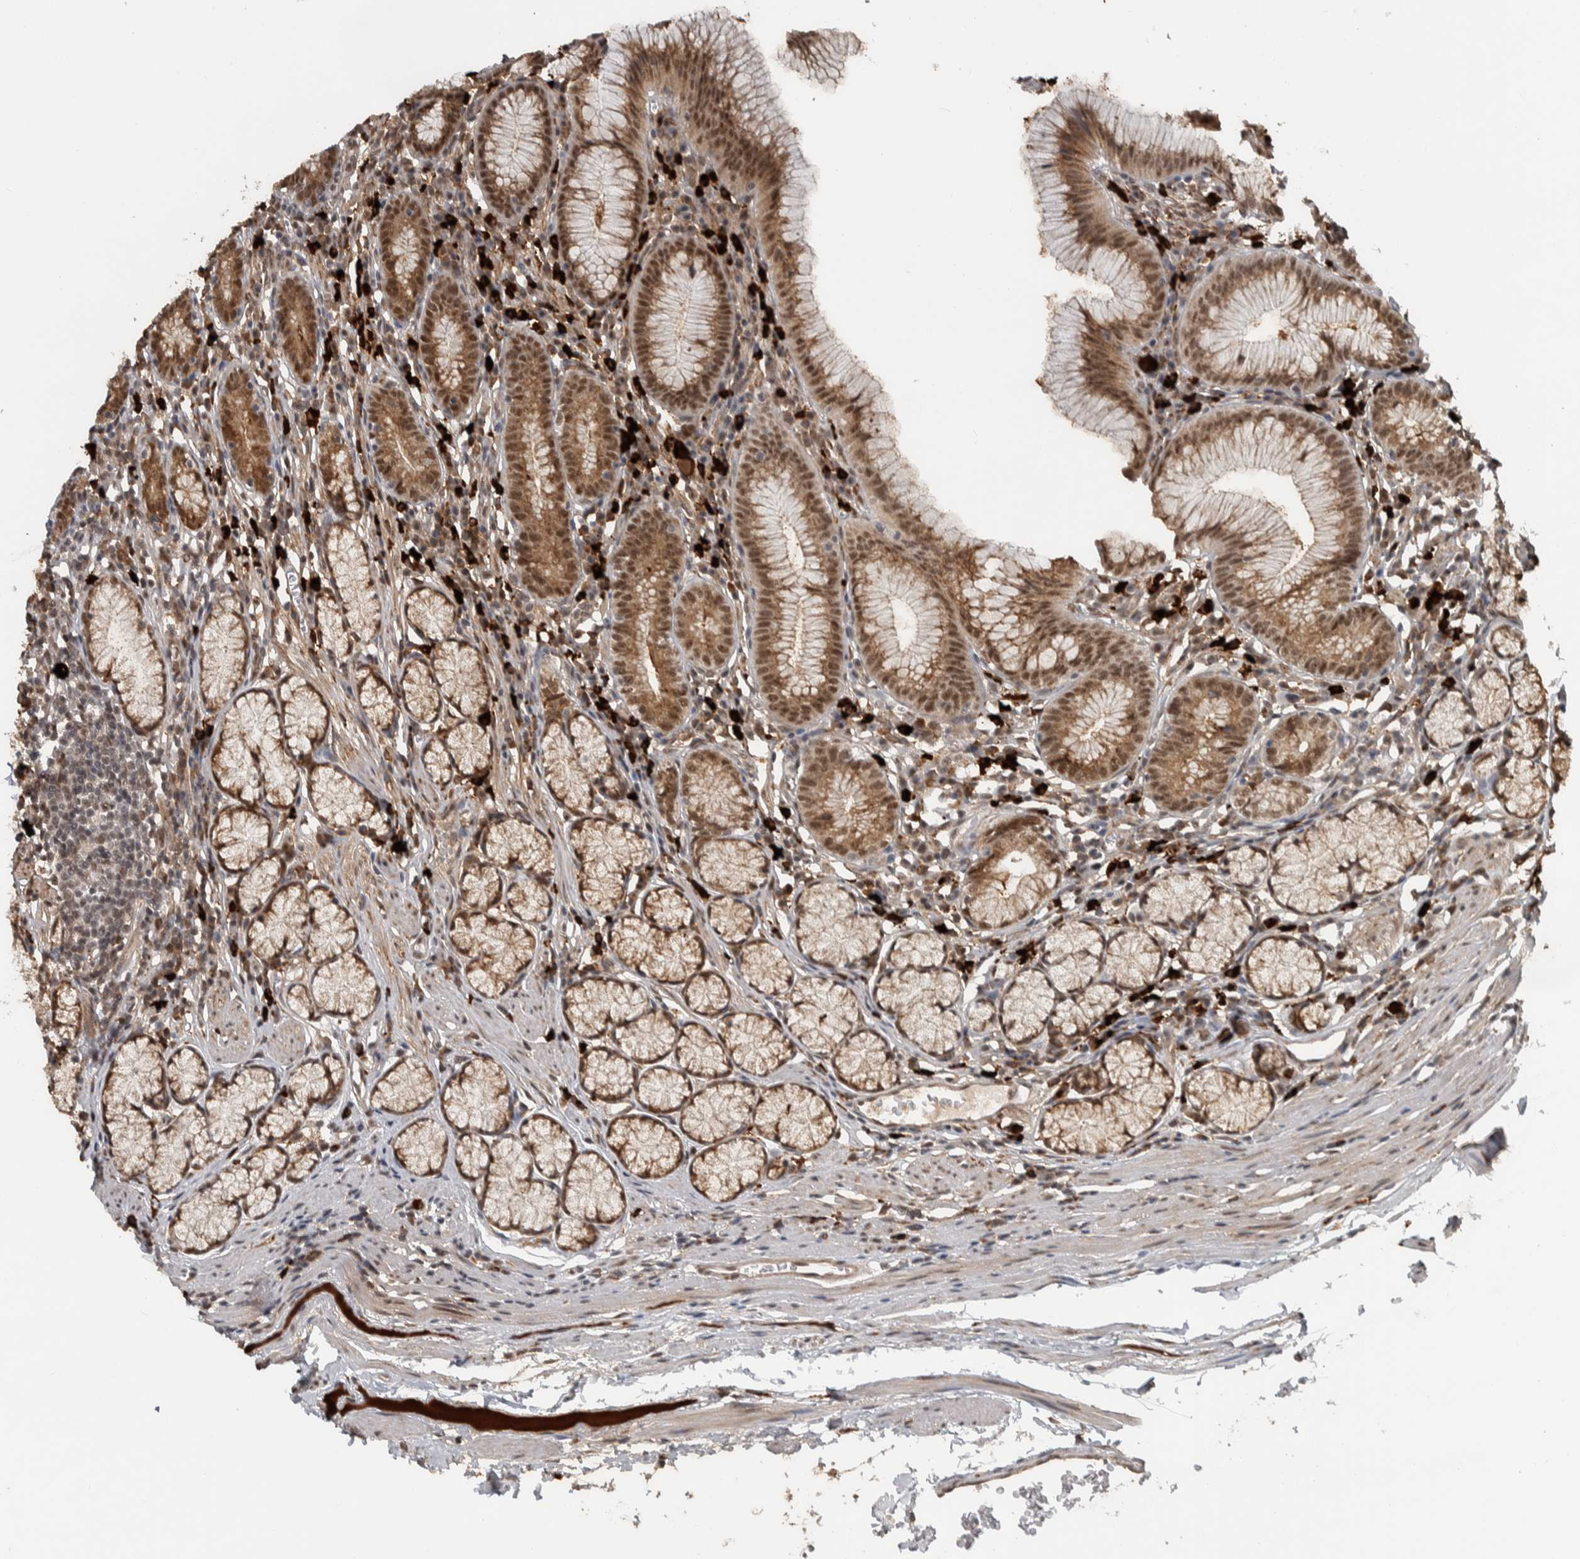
{"staining": {"intensity": "moderate", "quantity": ">75%", "location": "cytoplasmic/membranous,nuclear"}, "tissue": "stomach", "cell_type": "Glandular cells", "image_type": "normal", "snomed": [{"axis": "morphology", "description": "Normal tissue, NOS"}, {"axis": "topography", "description": "Stomach"}], "caption": "Protein expression analysis of normal stomach exhibits moderate cytoplasmic/membranous,nuclear expression in approximately >75% of glandular cells. The staining was performed using DAB to visualize the protein expression in brown, while the nuclei were stained in blue with hematoxylin (Magnification: 20x).", "gene": "DDX42", "patient": {"sex": "male", "age": 55}}